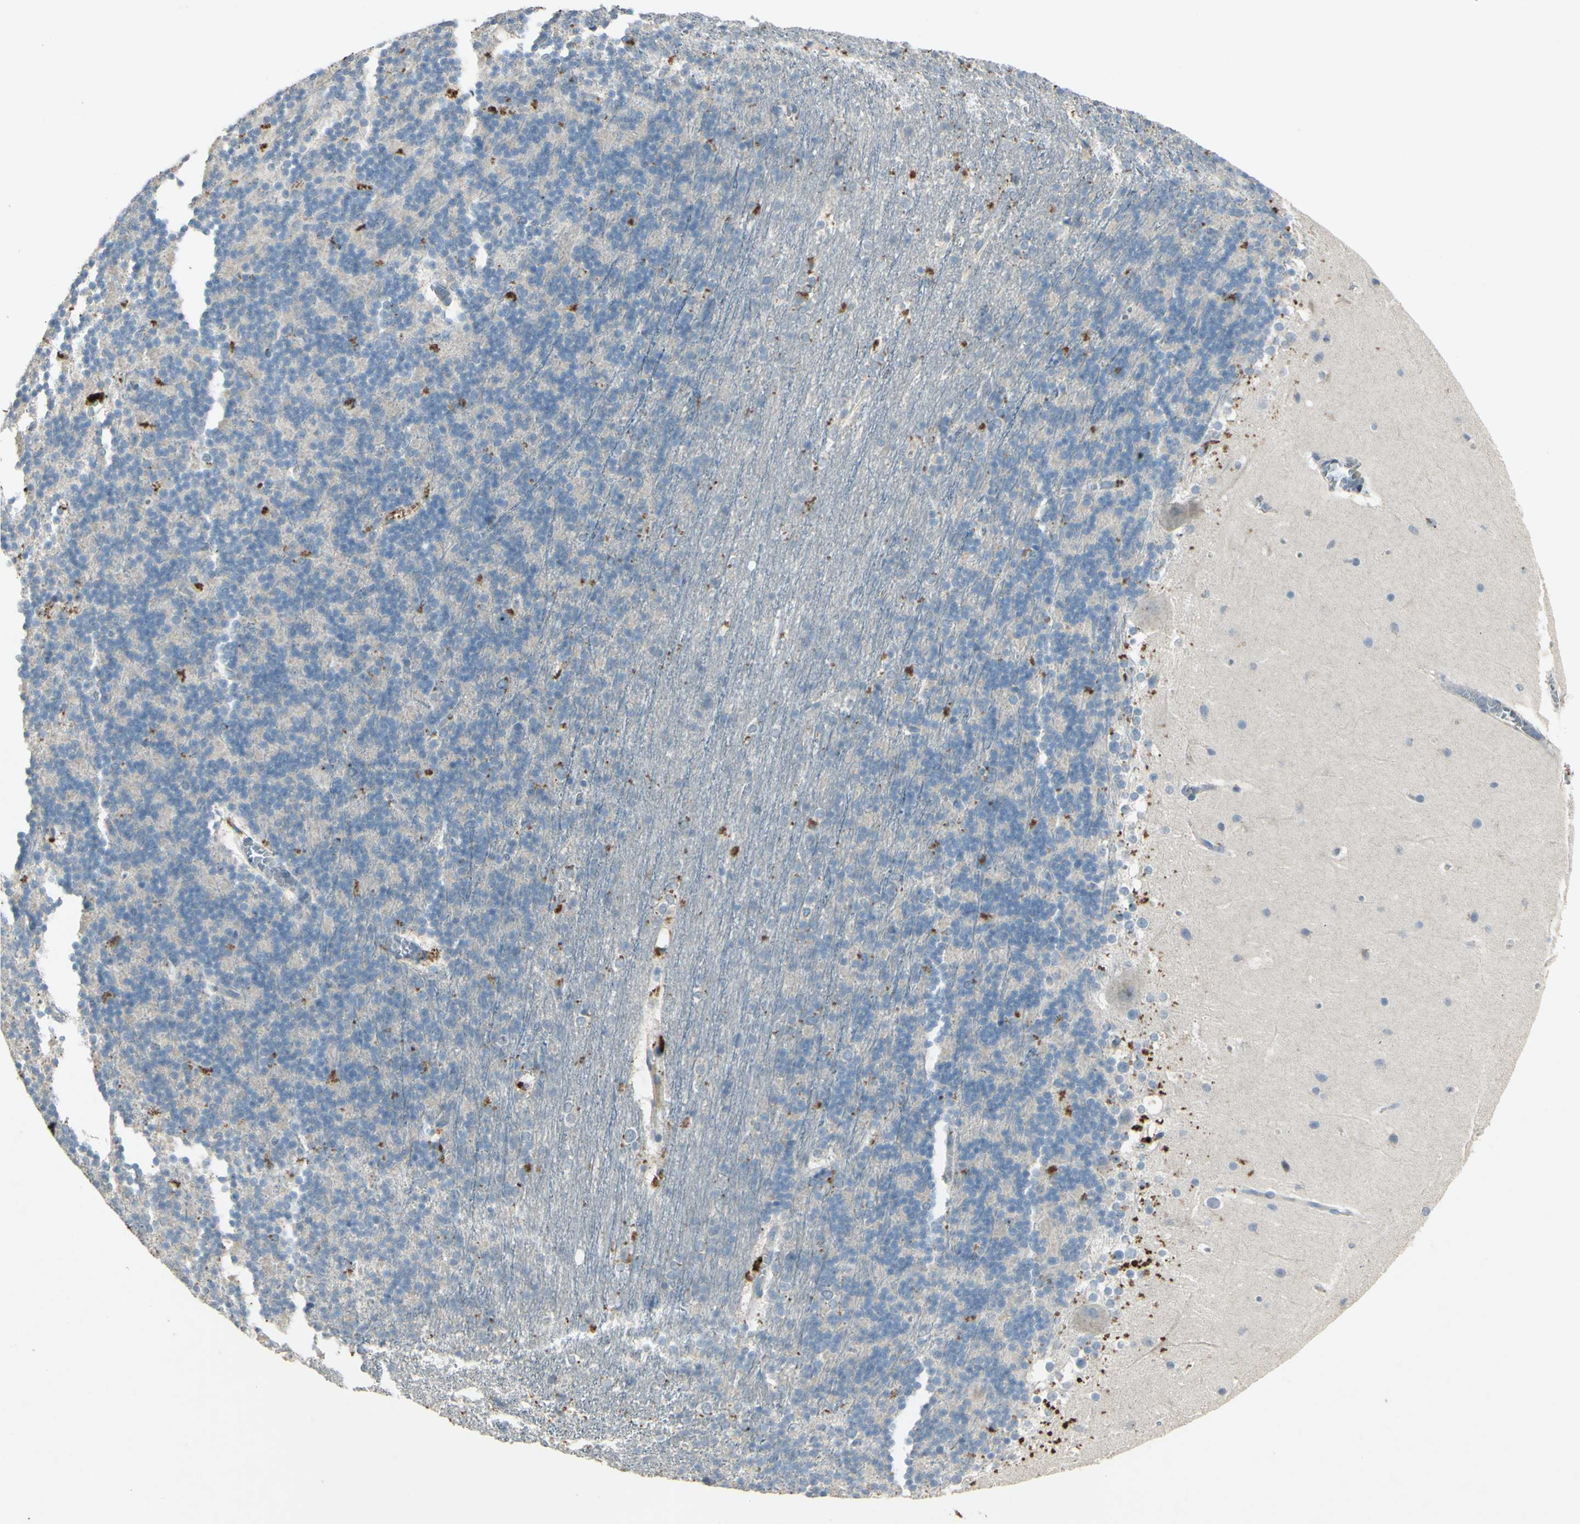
{"staining": {"intensity": "negative", "quantity": "none", "location": "none"}, "tissue": "cerebellum", "cell_type": "Cells in granular layer", "image_type": "normal", "snomed": [{"axis": "morphology", "description": "Normal tissue, NOS"}, {"axis": "topography", "description": "Cerebellum"}], "caption": "Image shows no significant protein expression in cells in granular layer of unremarkable cerebellum.", "gene": "TIMM21", "patient": {"sex": "female", "age": 19}}